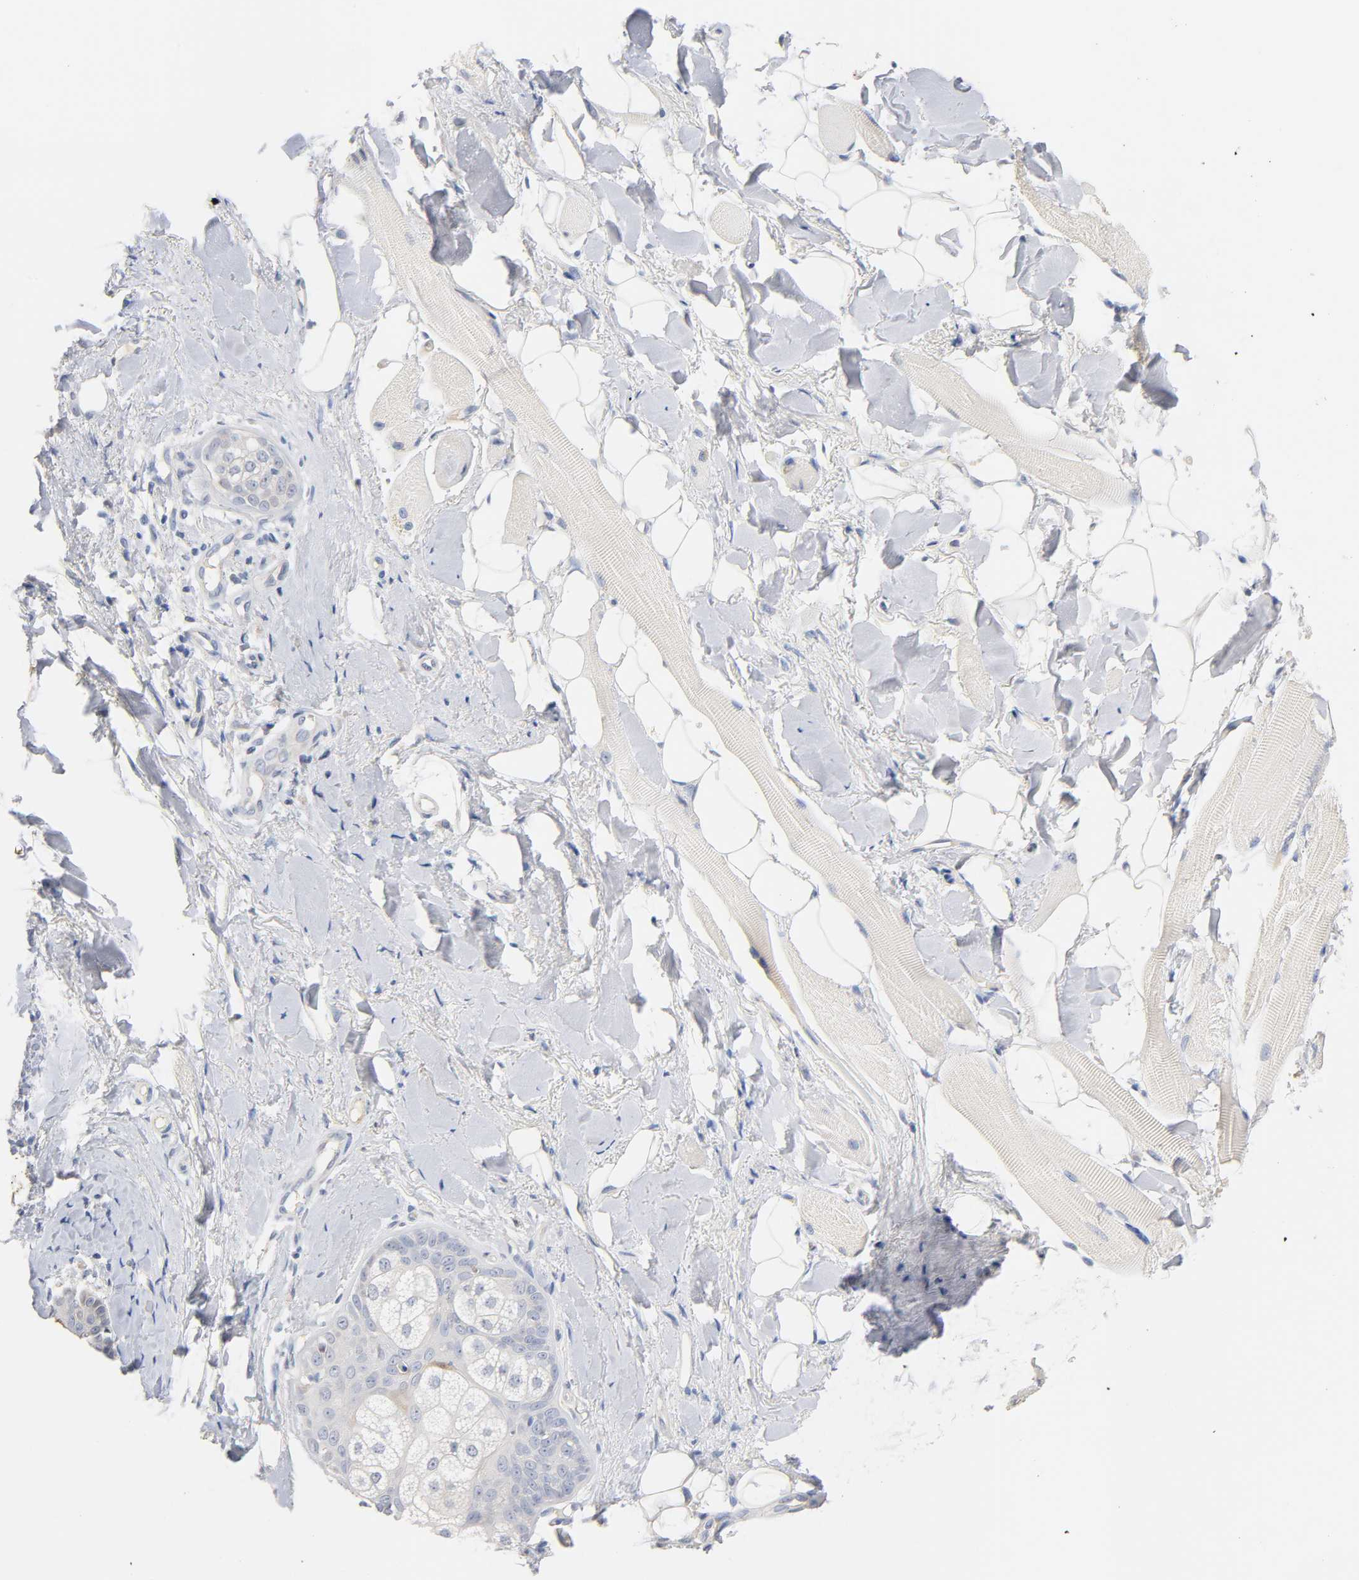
{"staining": {"intensity": "weak", "quantity": "<25%", "location": "cytoplasmic/membranous"}, "tissue": "skin cancer", "cell_type": "Tumor cells", "image_type": "cancer", "snomed": [{"axis": "morphology", "description": "Normal tissue, NOS"}, {"axis": "morphology", "description": "Basal cell carcinoma"}, {"axis": "topography", "description": "Skin"}], "caption": "Tumor cells are negative for protein expression in human skin cancer (basal cell carcinoma).", "gene": "IL18", "patient": {"sex": "female", "age": 69}}